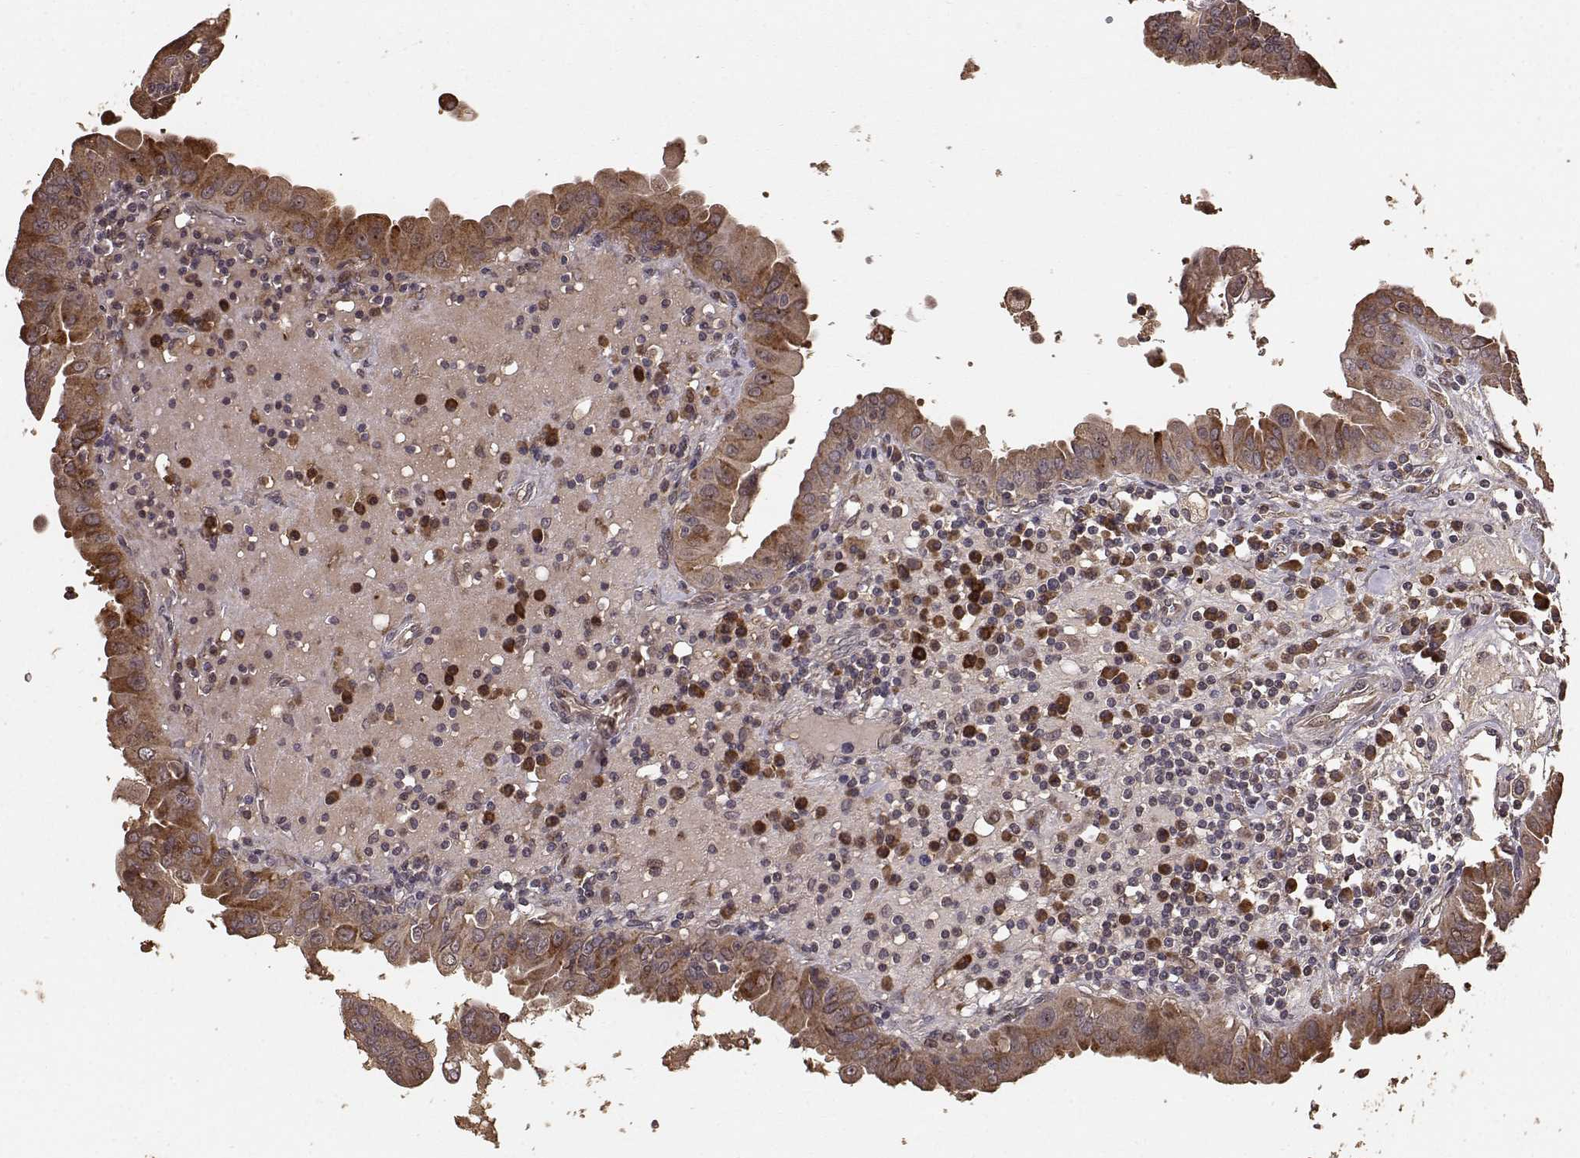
{"staining": {"intensity": "moderate", "quantity": ">75%", "location": "cytoplasmic/membranous"}, "tissue": "thyroid cancer", "cell_type": "Tumor cells", "image_type": "cancer", "snomed": [{"axis": "morphology", "description": "Papillary adenocarcinoma, NOS"}, {"axis": "topography", "description": "Thyroid gland"}], "caption": "Thyroid cancer (papillary adenocarcinoma) tissue displays moderate cytoplasmic/membranous positivity in approximately >75% of tumor cells, visualized by immunohistochemistry.", "gene": "USP15", "patient": {"sex": "female", "age": 37}}